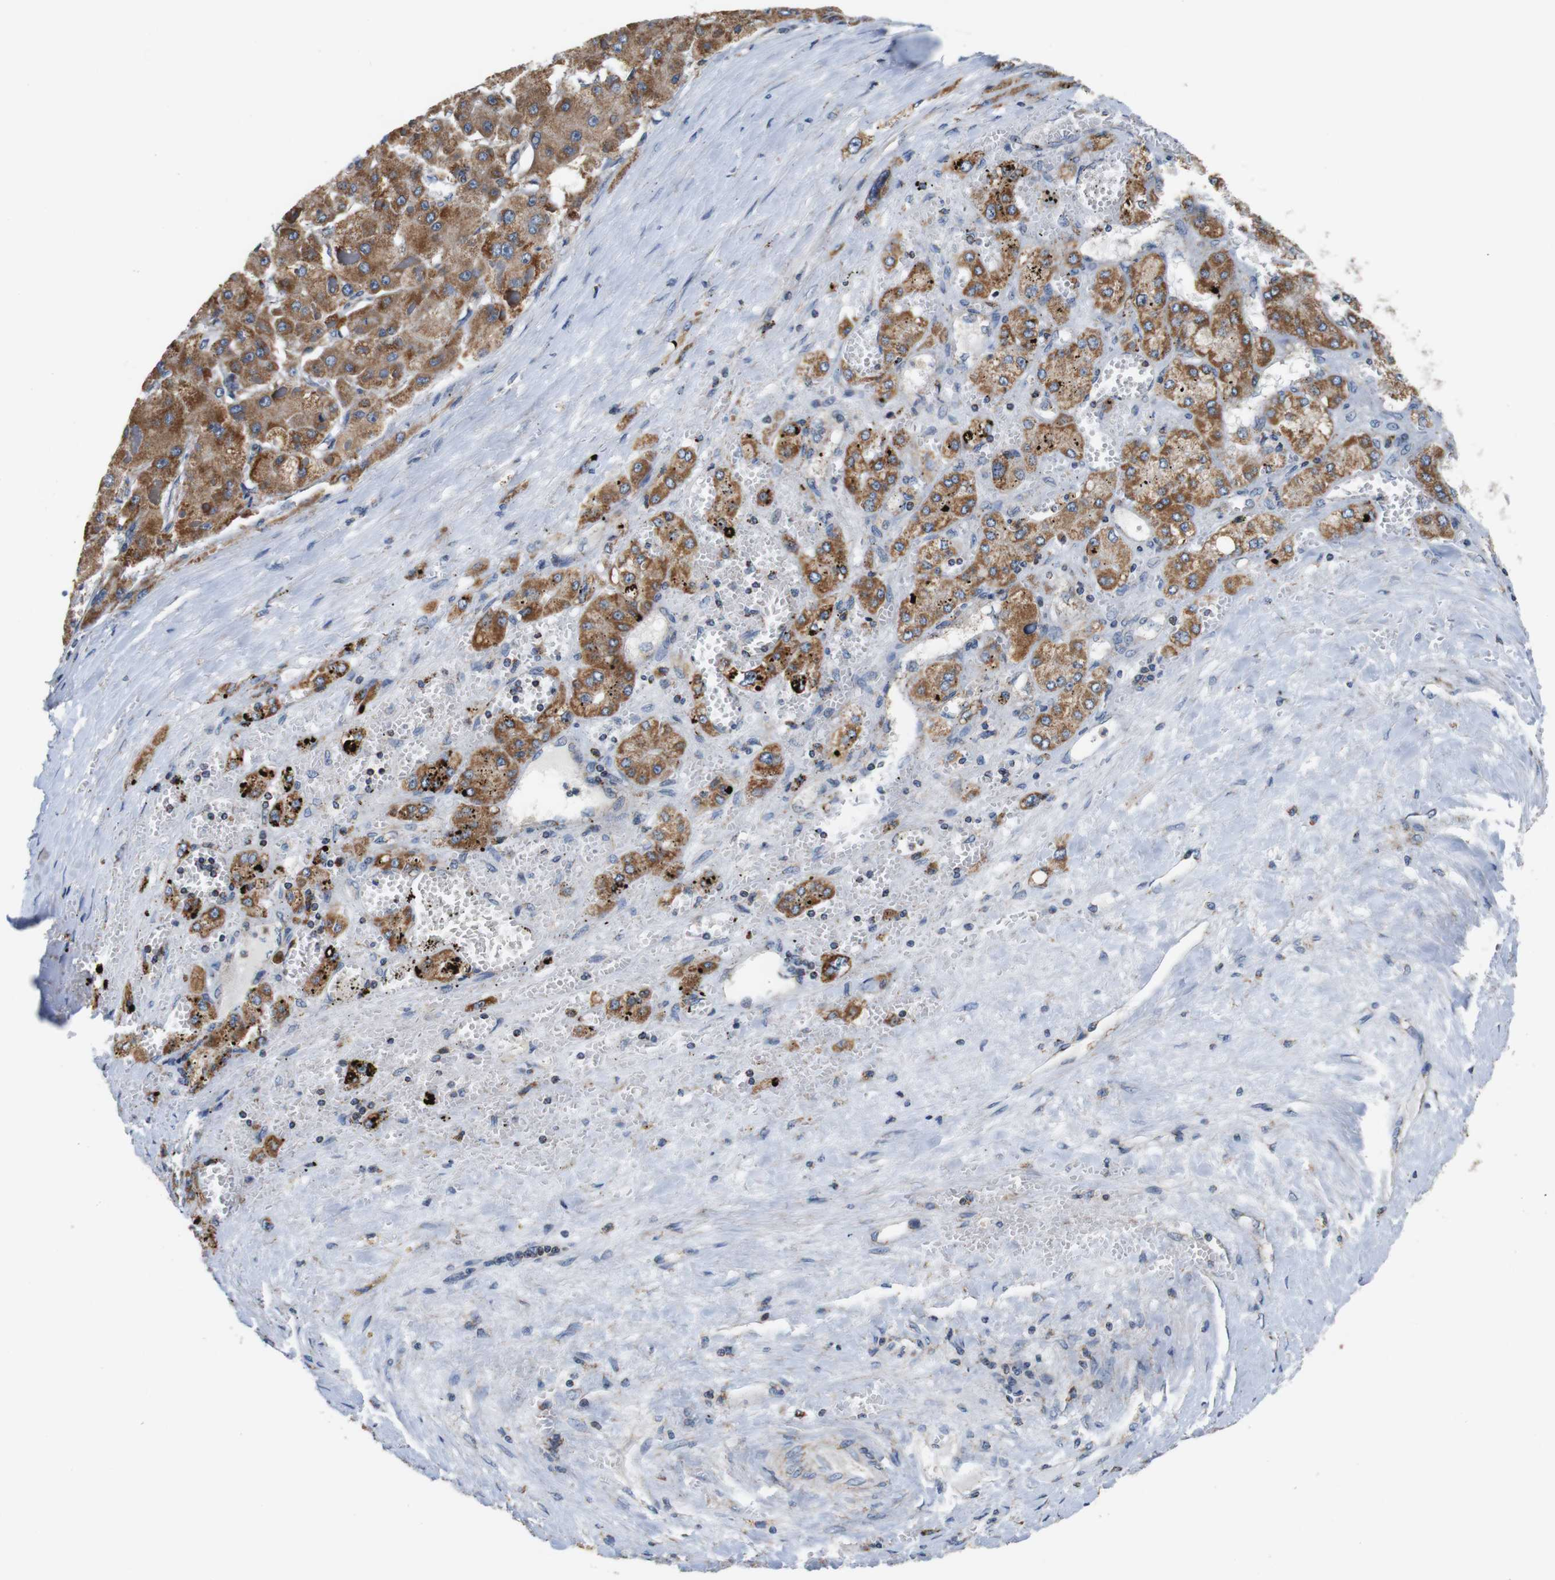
{"staining": {"intensity": "moderate", "quantity": ">75%", "location": "cytoplasmic/membranous"}, "tissue": "liver cancer", "cell_type": "Tumor cells", "image_type": "cancer", "snomed": [{"axis": "morphology", "description": "Carcinoma, Hepatocellular, NOS"}, {"axis": "topography", "description": "Liver"}], "caption": "Protein expression analysis of human liver hepatocellular carcinoma reveals moderate cytoplasmic/membranous expression in about >75% of tumor cells.", "gene": "LRP4", "patient": {"sex": "female", "age": 73}}